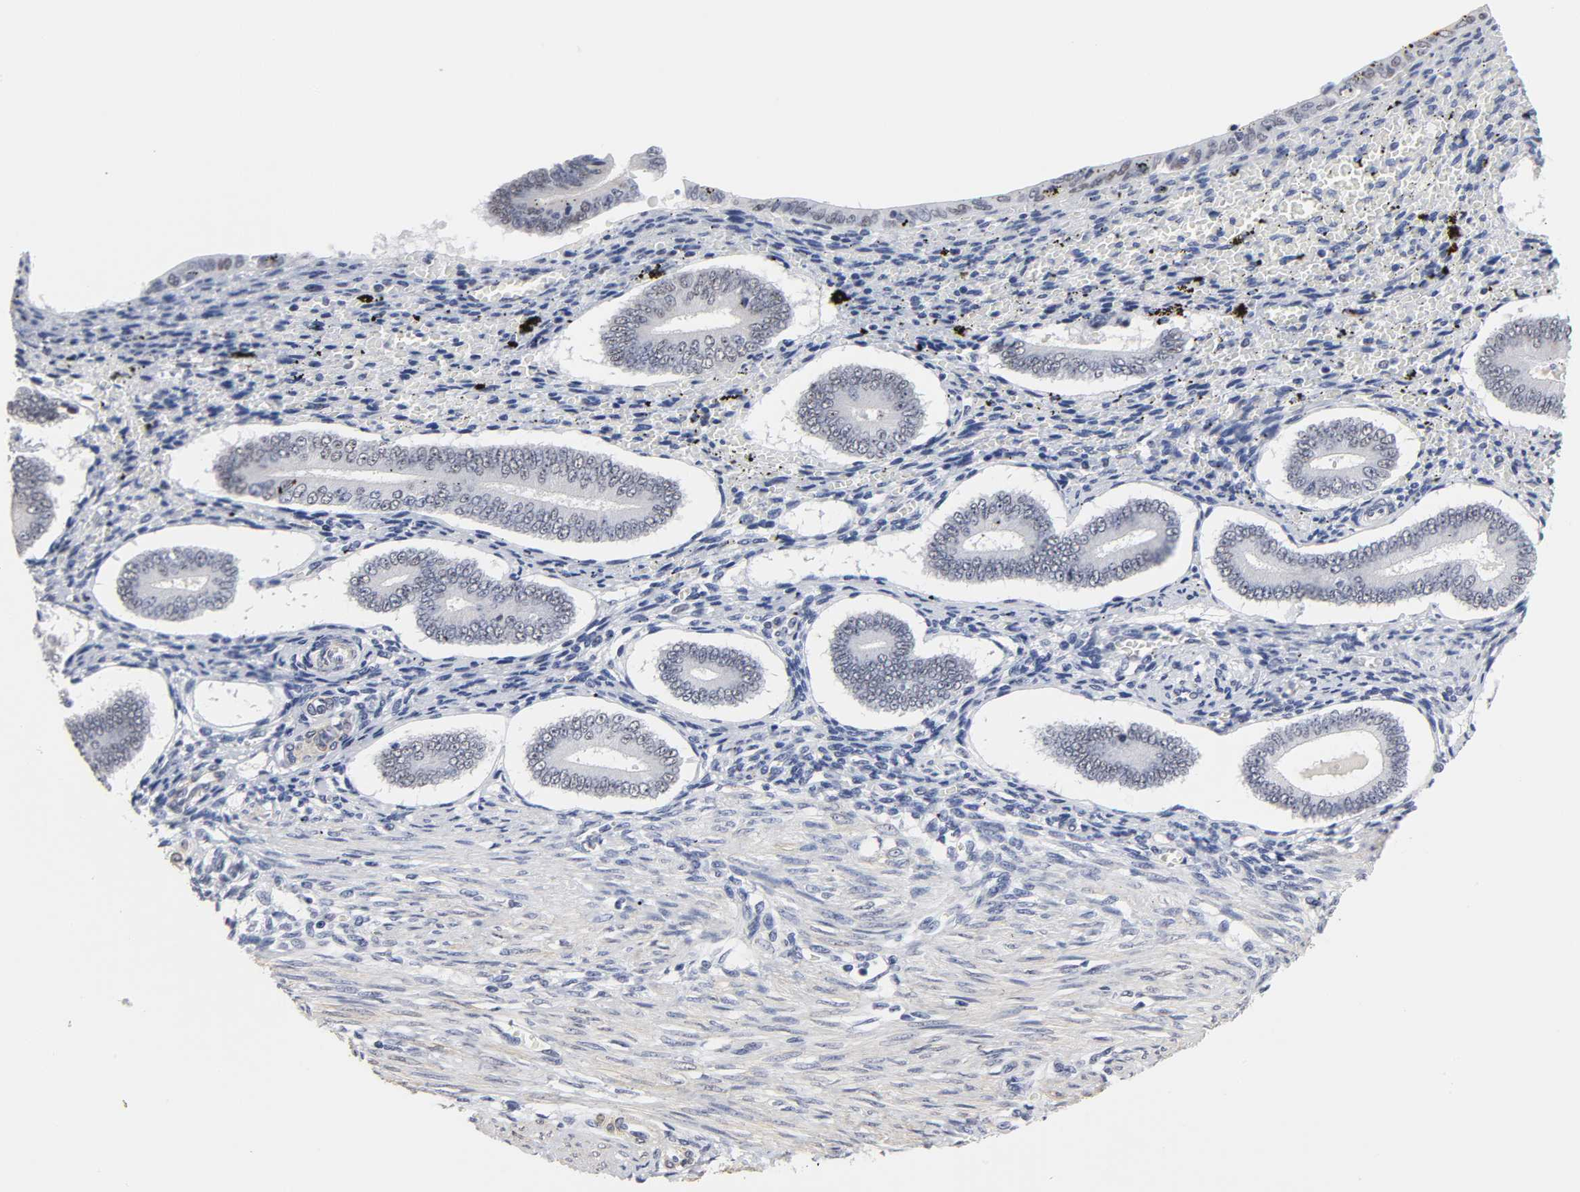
{"staining": {"intensity": "negative", "quantity": "none", "location": "none"}, "tissue": "endometrium", "cell_type": "Cells in endometrial stroma", "image_type": "normal", "snomed": [{"axis": "morphology", "description": "Normal tissue, NOS"}, {"axis": "topography", "description": "Endometrium"}], "caption": "High power microscopy histopathology image of an immunohistochemistry histopathology image of normal endometrium, revealing no significant positivity in cells in endometrial stroma.", "gene": "GRHL2", "patient": {"sex": "female", "age": 42}}